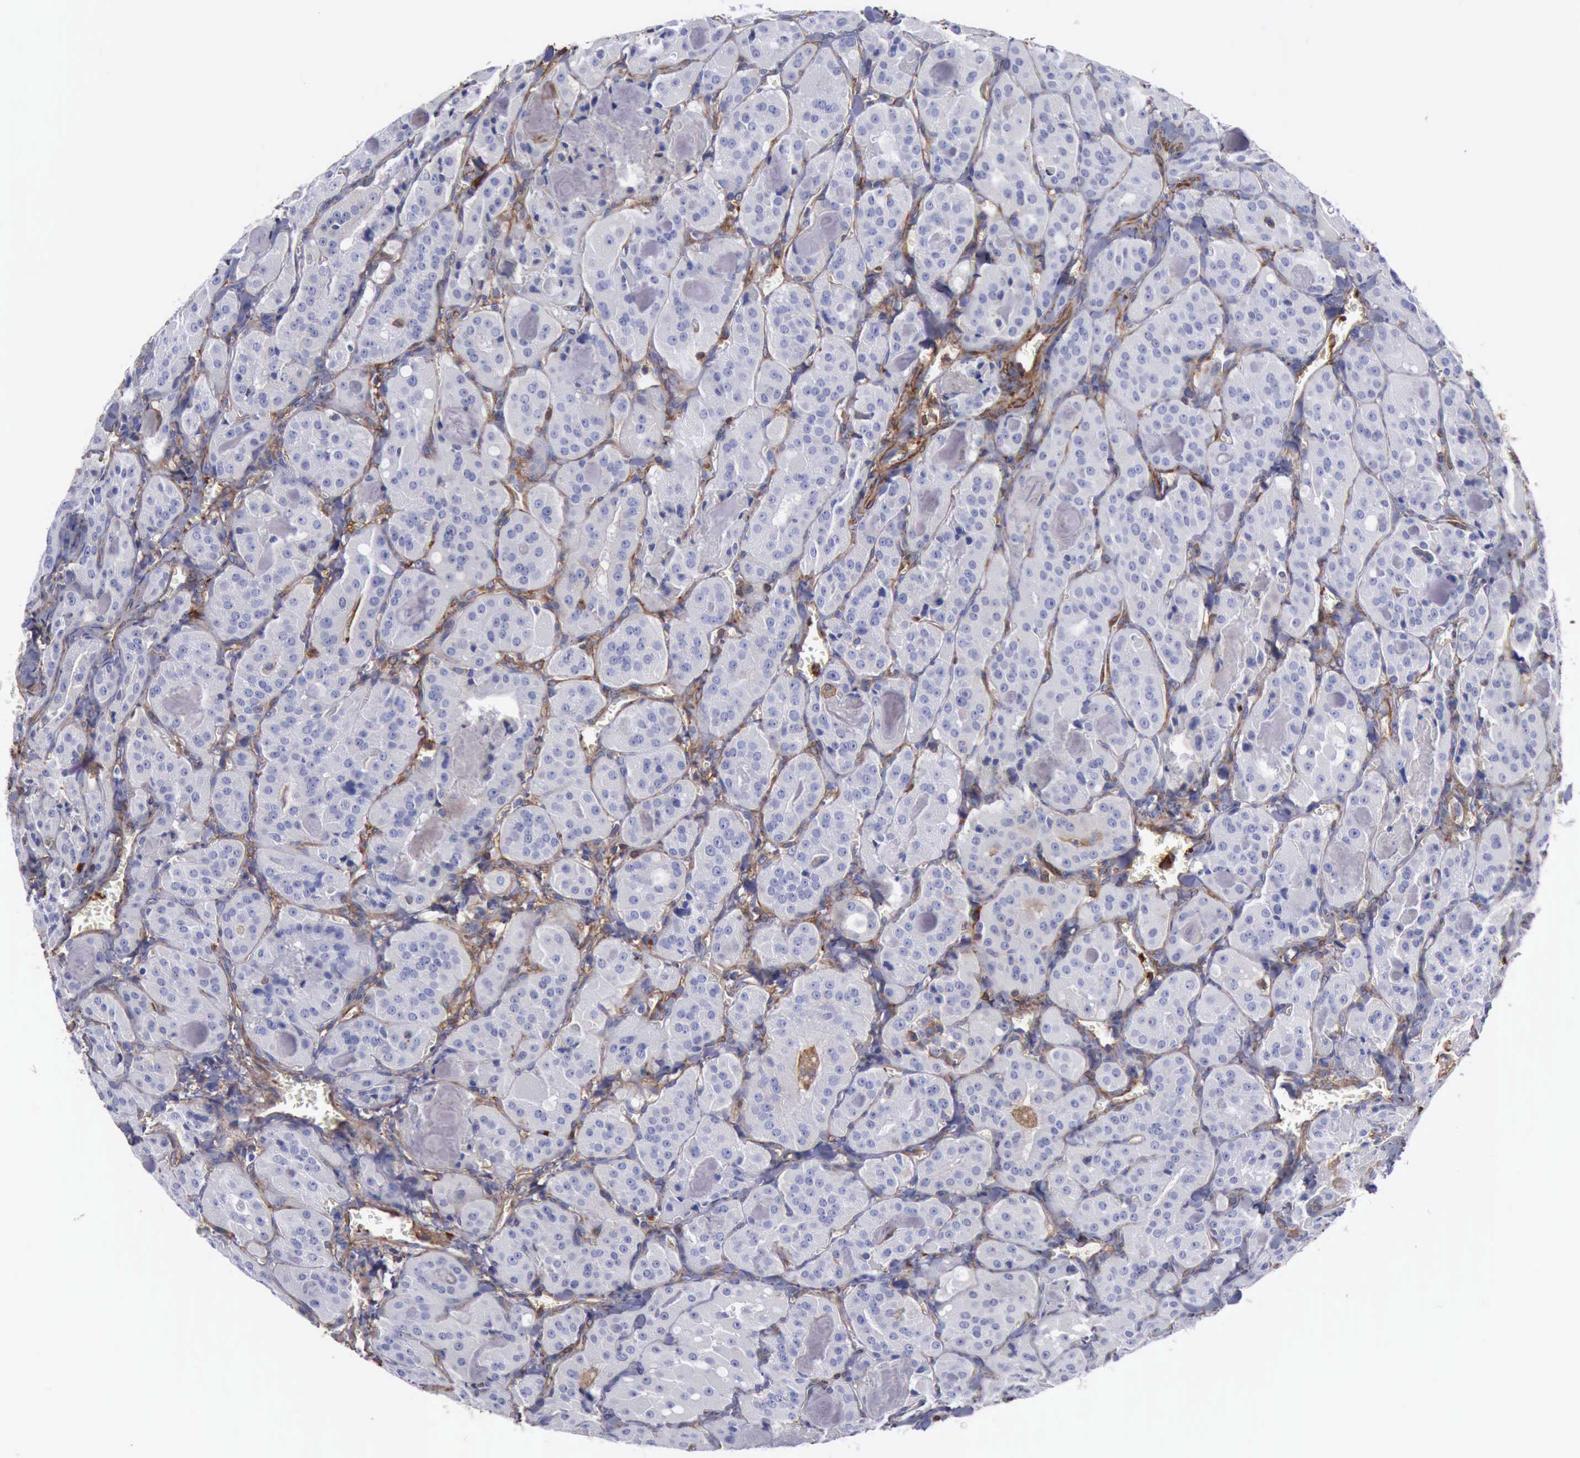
{"staining": {"intensity": "negative", "quantity": "none", "location": "none"}, "tissue": "thyroid cancer", "cell_type": "Tumor cells", "image_type": "cancer", "snomed": [{"axis": "morphology", "description": "Carcinoma, NOS"}, {"axis": "topography", "description": "Thyroid gland"}], "caption": "A micrograph of thyroid carcinoma stained for a protein exhibits no brown staining in tumor cells.", "gene": "FLNA", "patient": {"sex": "male", "age": 76}}